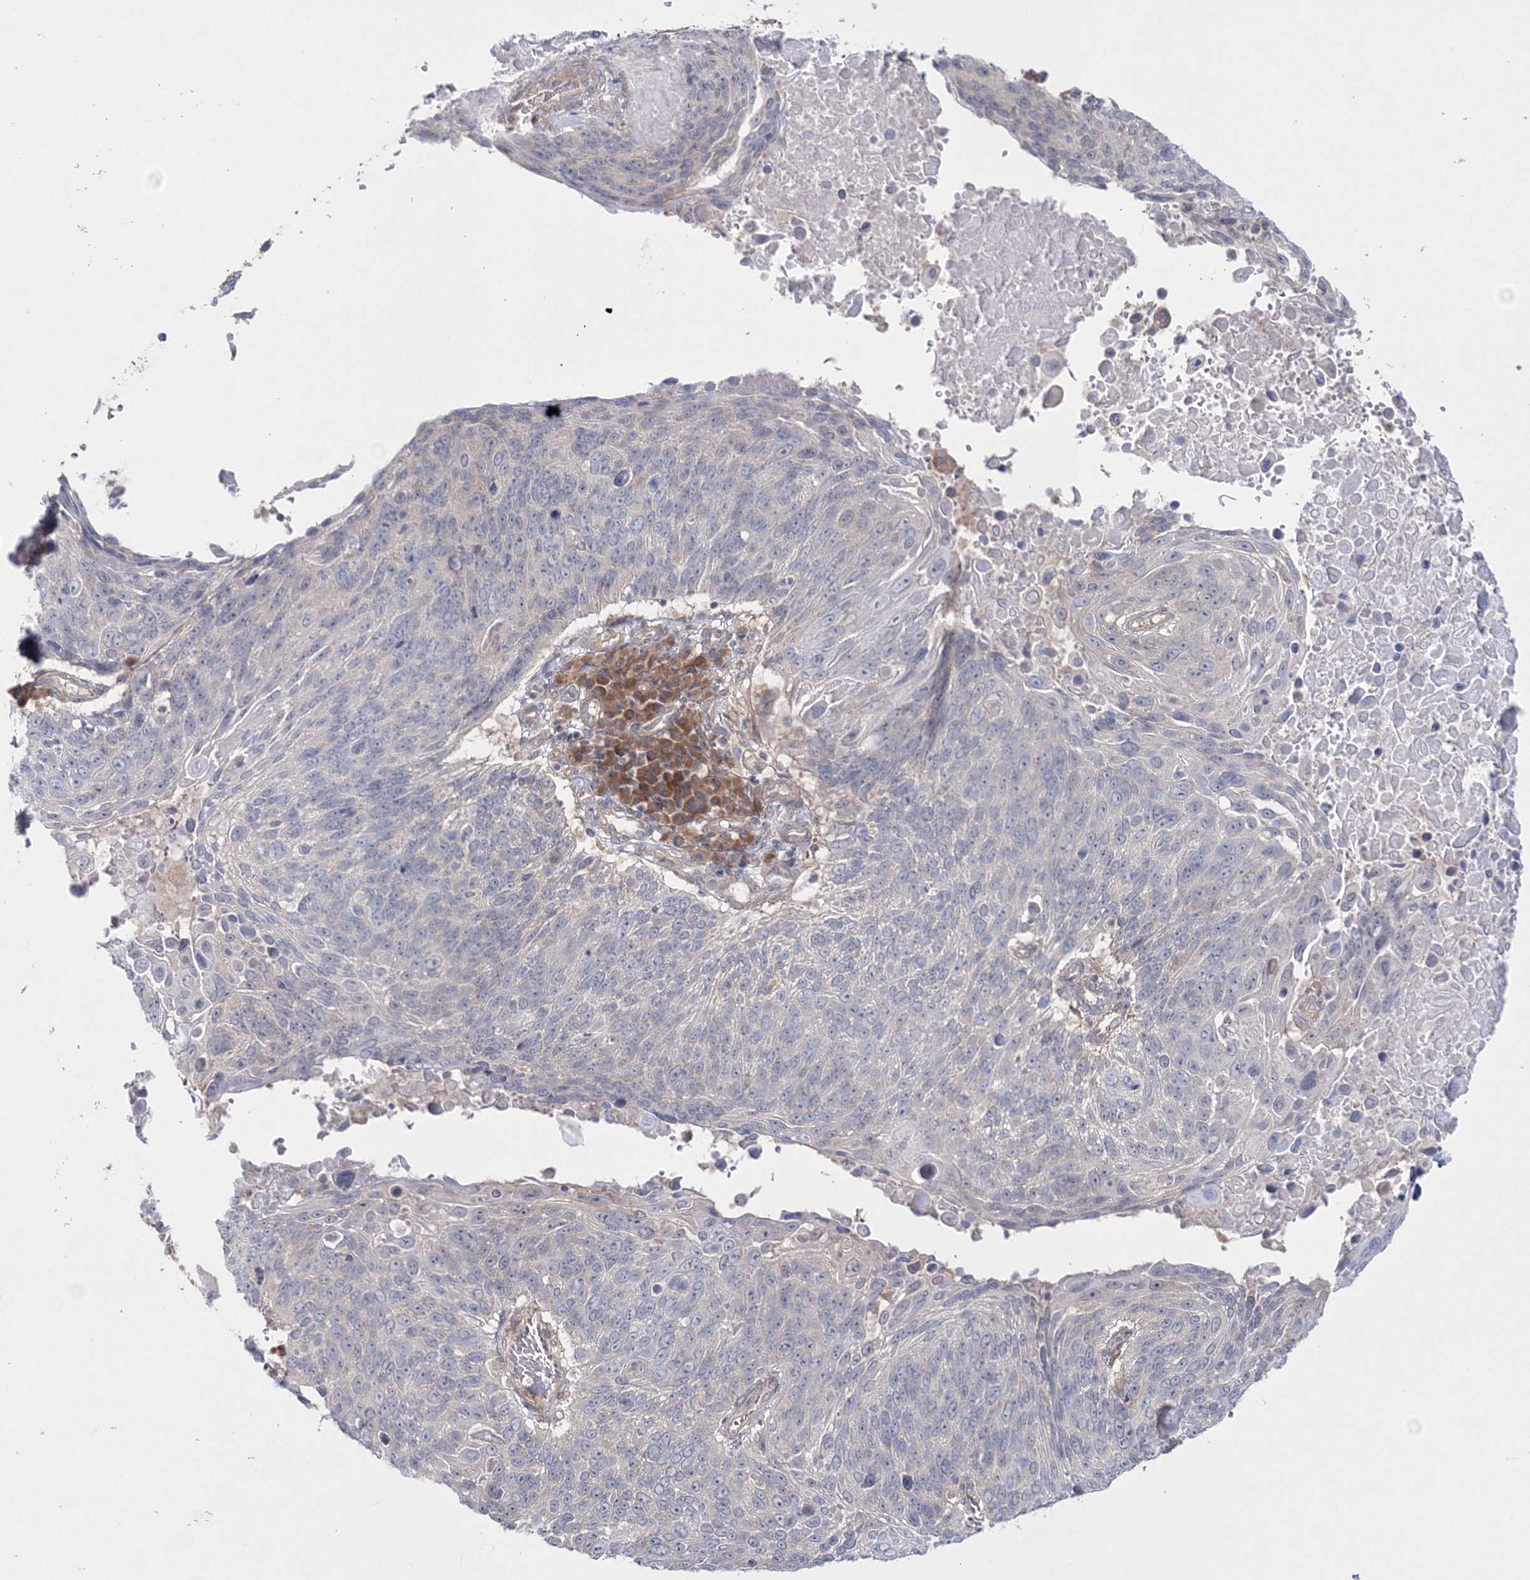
{"staining": {"intensity": "weak", "quantity": "<25%", "location": "cytoplasmic/membranous"}, "tissue": "lung cancer", "cell_type": "Tumor cells", "image_type": "cancer", "snomed": [{"axis": "morphology", "description": "Squamous cell carcinoma, NOS"}, {"axis": "topography", "description": "Lung"}], "caption": "Human squamous cell carcinoma (lung) stained for a protein using immunohistochemistry (IHC) shows no expression in tumor cells.", "gene": "IPMK", "patient": {"sex": "male", "age": 66}}